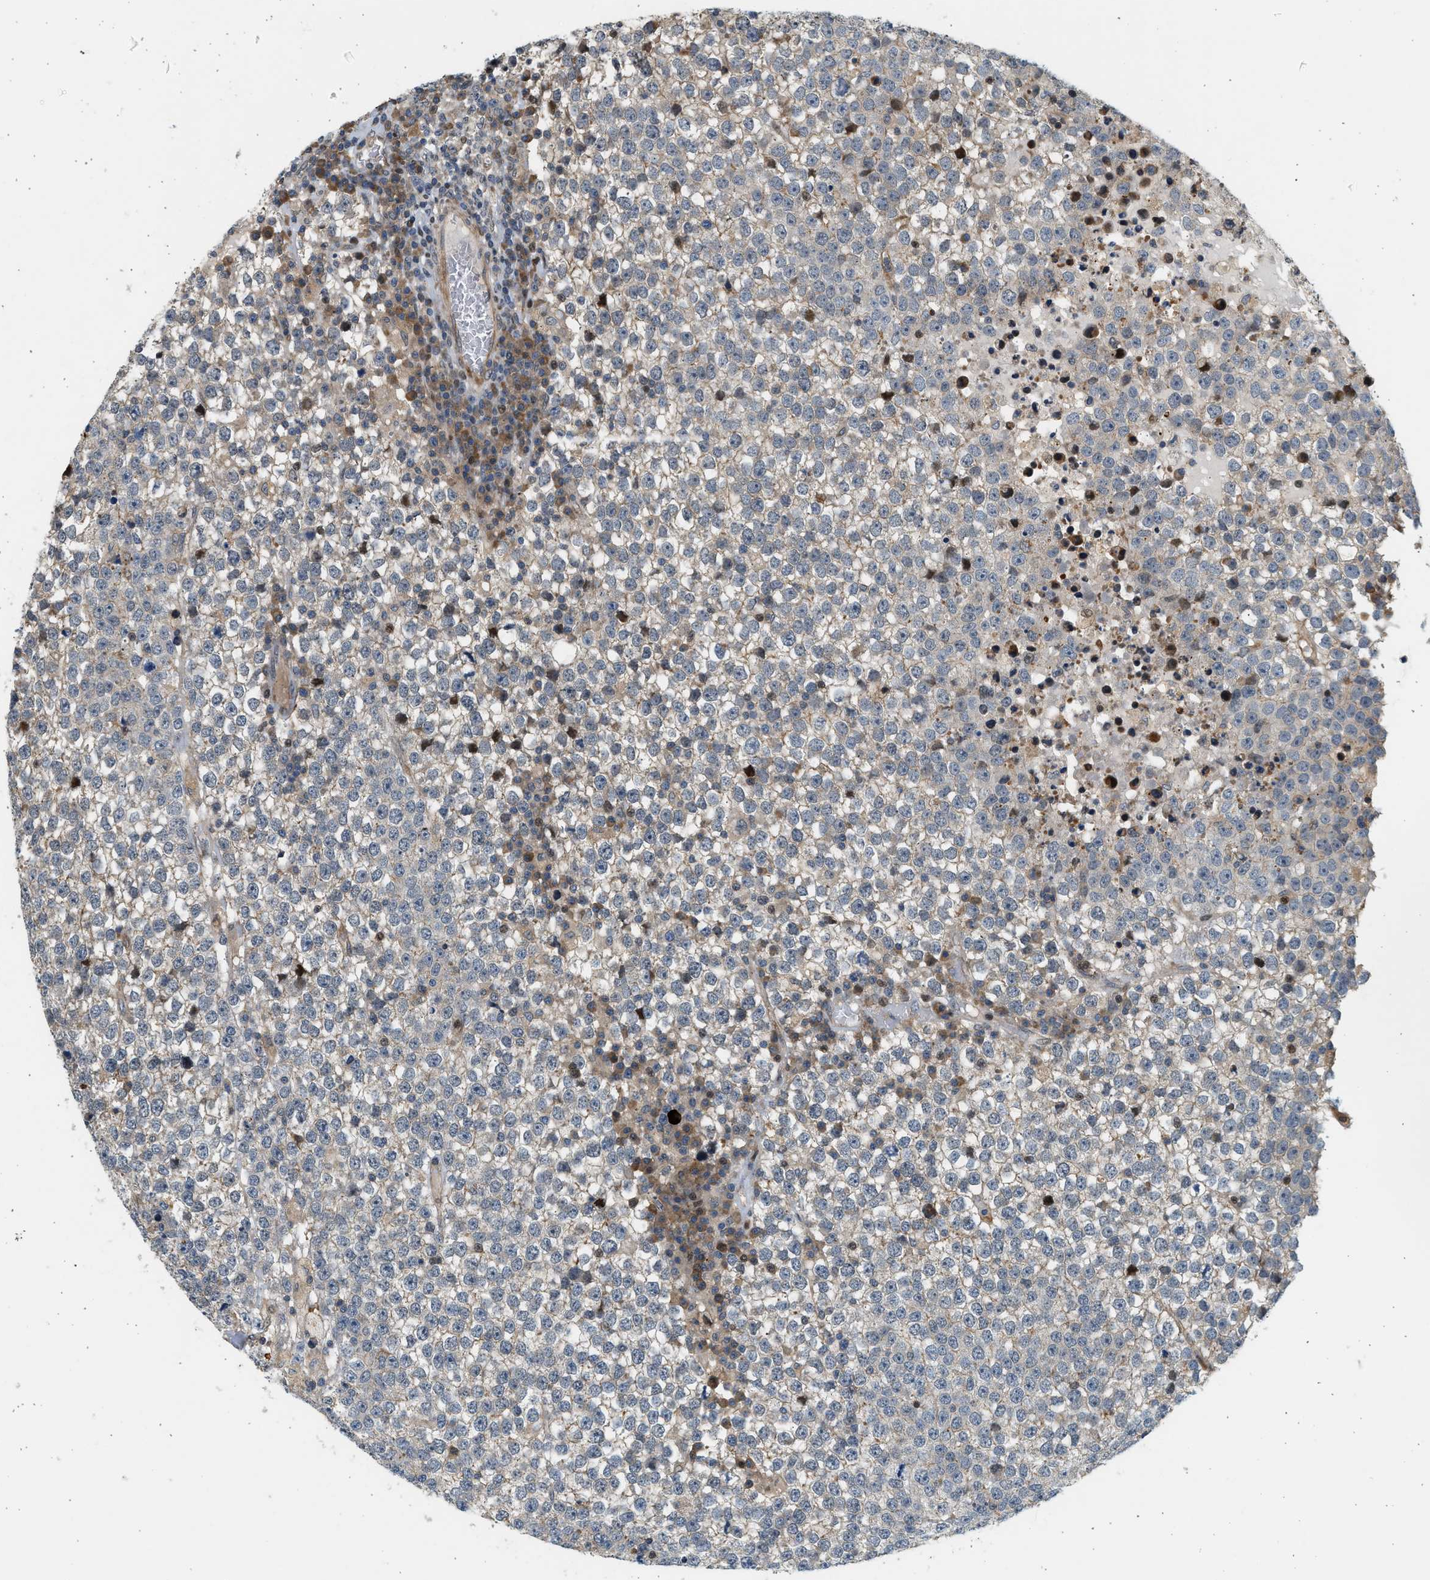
{"staining": {"intensity": "weak", "quantity": "25%-75%", "location": "cytoplasmic/membranous"}, "tissue": "testis cancer", "cell_type": "Tumor cells", "image_type": "cancer", "snomed": [{"axis": "morphology", "description": "Seminoma, NOS"}, {"axis": "topography", "description": "Testis"}], "caption": "Protein expression analysis of human testis cancer (seminoma) reveals weak cytoplasmic/membranous positivity in approximately 25%-75% of tumor cells.", "gene": "NRSN2", "patient": {"sex": "male", "age": 65}}